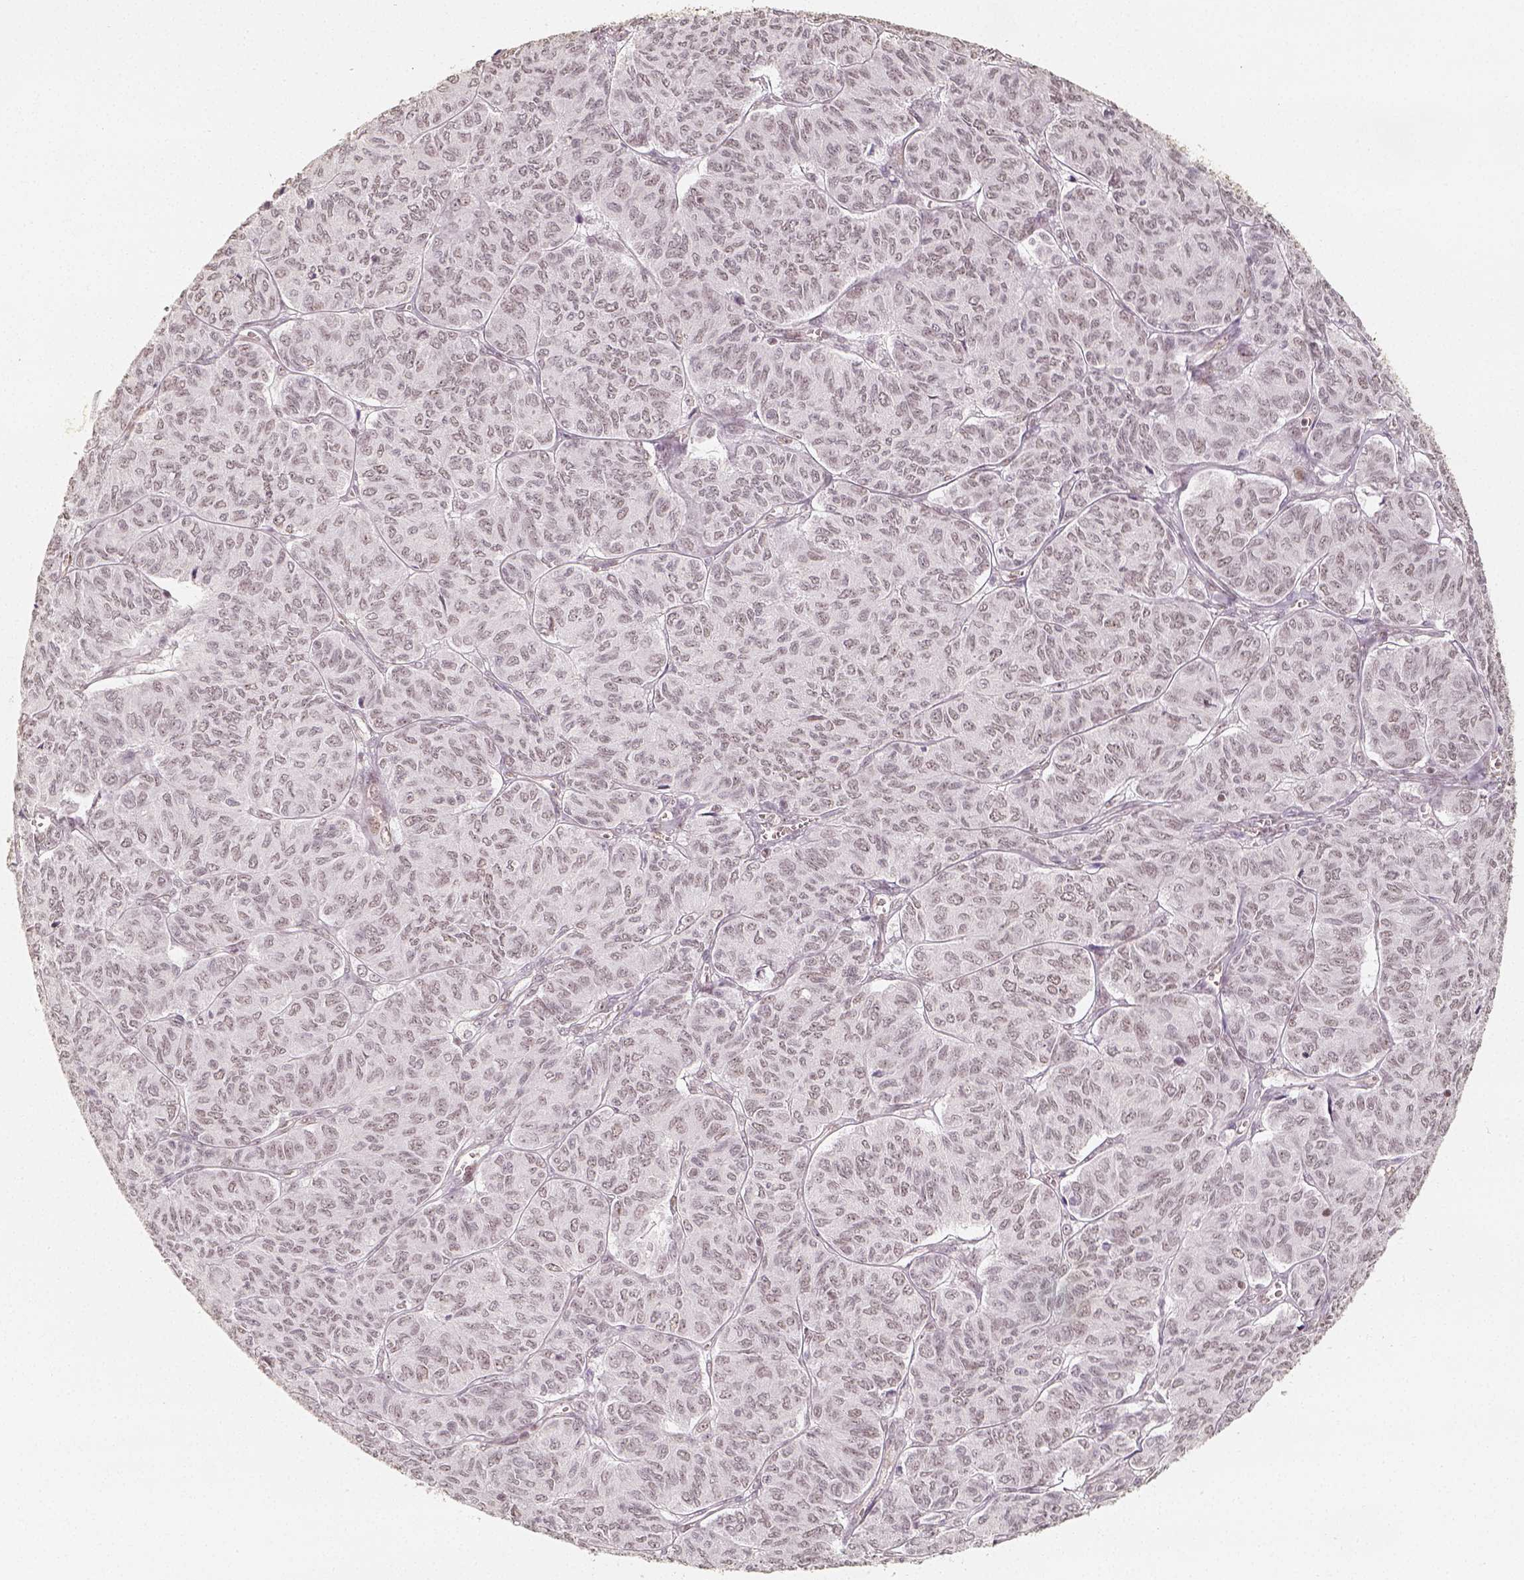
{"staining": {"intensity": "weak", "quantity": ">75%", "location": "nuclear"}, "tissue": "ovarian cancer", "cell_type": "Tumor cells", "image_type": "cancer", "snomed": [{"axis": "morphology", "description": "Carcinoma, endometroid"}, {"axis": "topography", "description": "Ovary"}], "caption": "Ovarian cancer was stained to show a protein in brown. There is low levels of weak nuclear staining in approximately >75% of tumor cells. (Stains: DAB (3,3'-diaminobenzidine) in brown, nuclei in blue, Microscopy: brightfield microscopy at high magnification).", "gene": "HDAC1", "patient": {"sex": "female", "age": 80}}